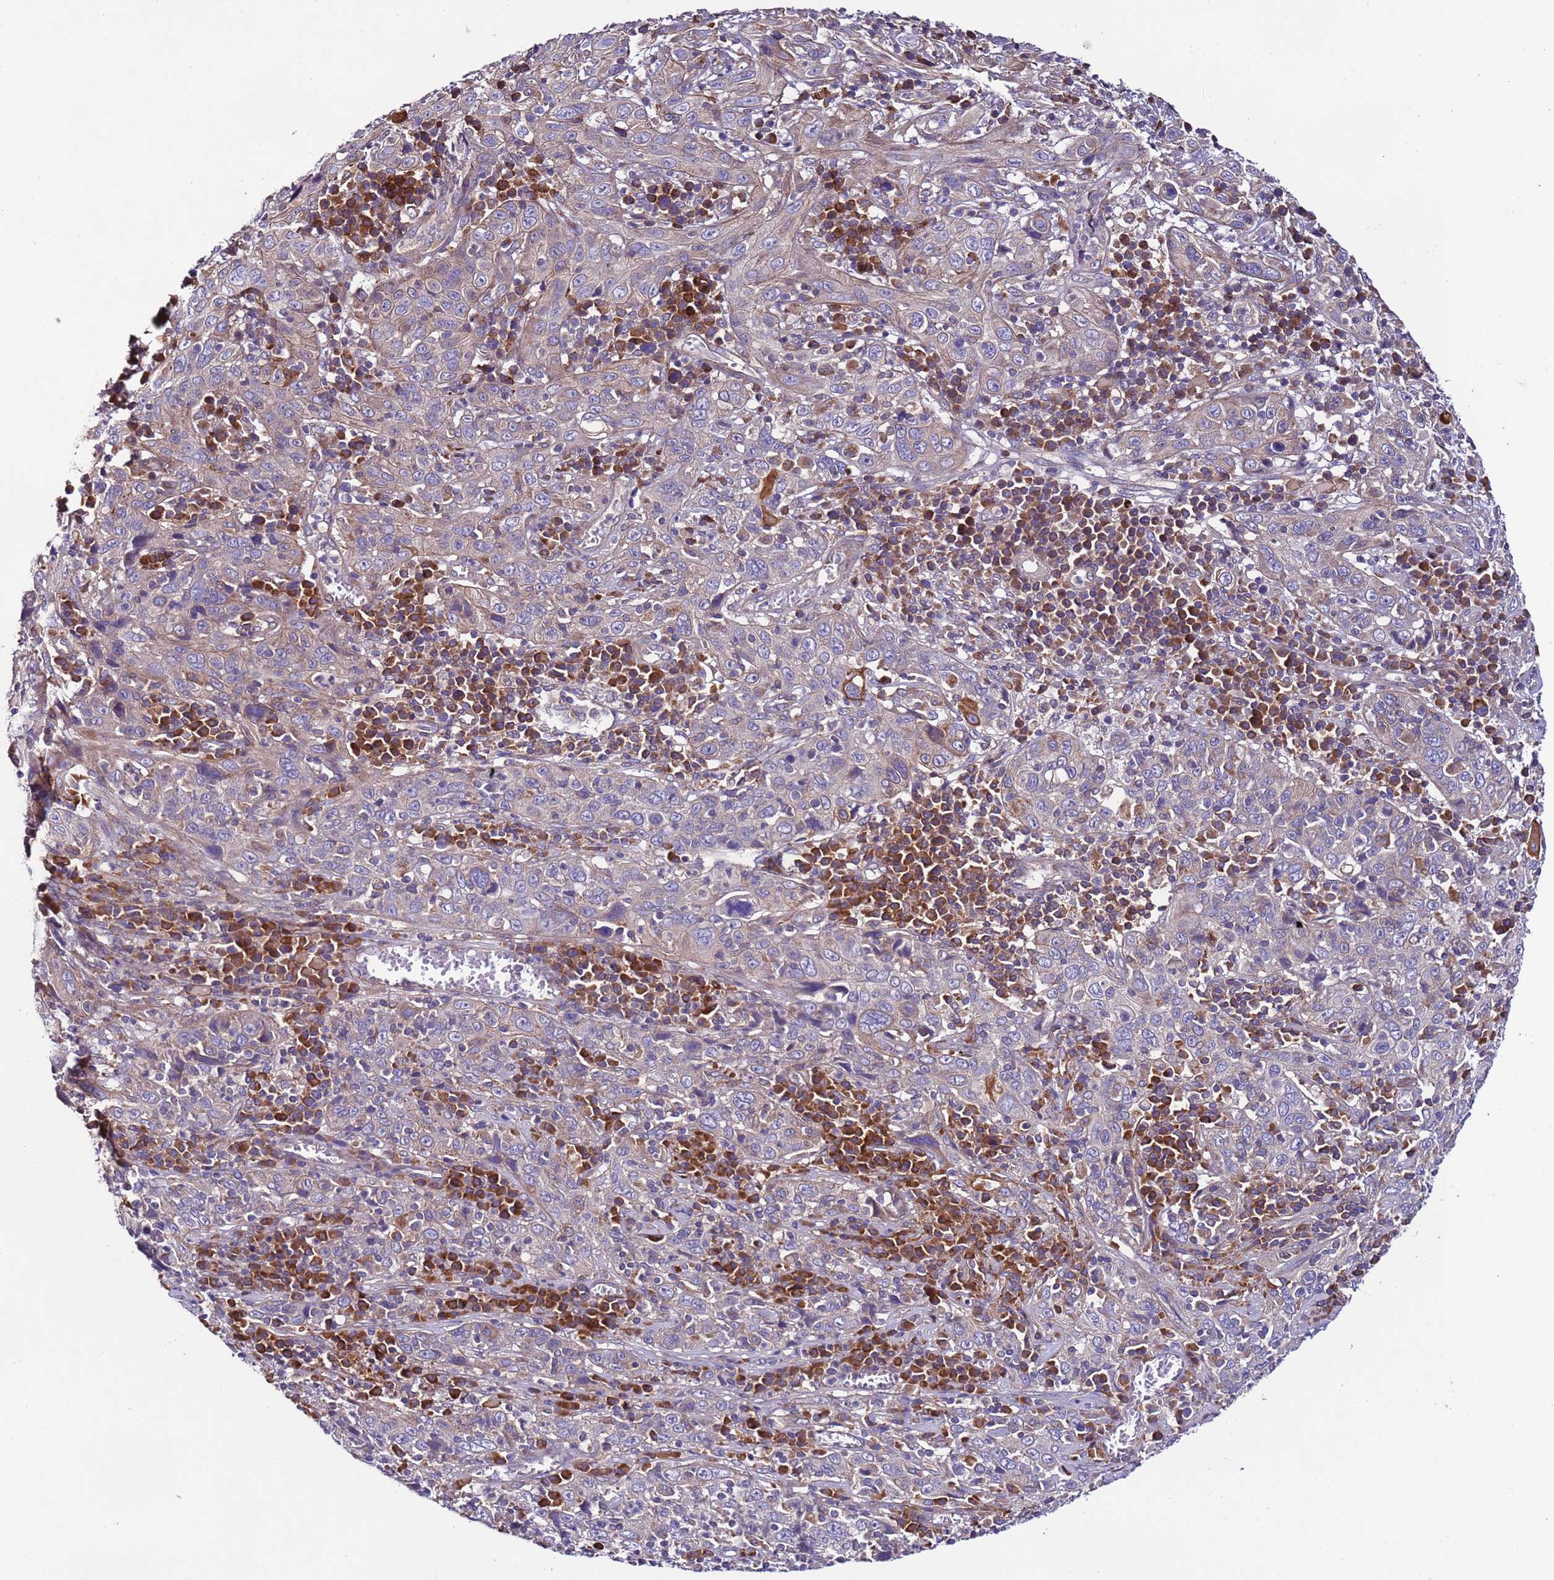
{"staining": {"intensity": "negative", "quantity": "none", "location": "none"}, "tissue": "cervical cancer", "cell_type": "Tumor cells", "image_type": "cancer", "snomed": [{"axis": "morphology", "description": "Squamous cell carcinoma, NOS"}, {"axis": "topography", "description": "Cervix"}], "caption": "Histopathology image shows no protein staining in tumor cells of cervical squamous cell carcinoma tissue.", "gene": "SPCS1", "patient": {"sex": "female", "age": 46}}